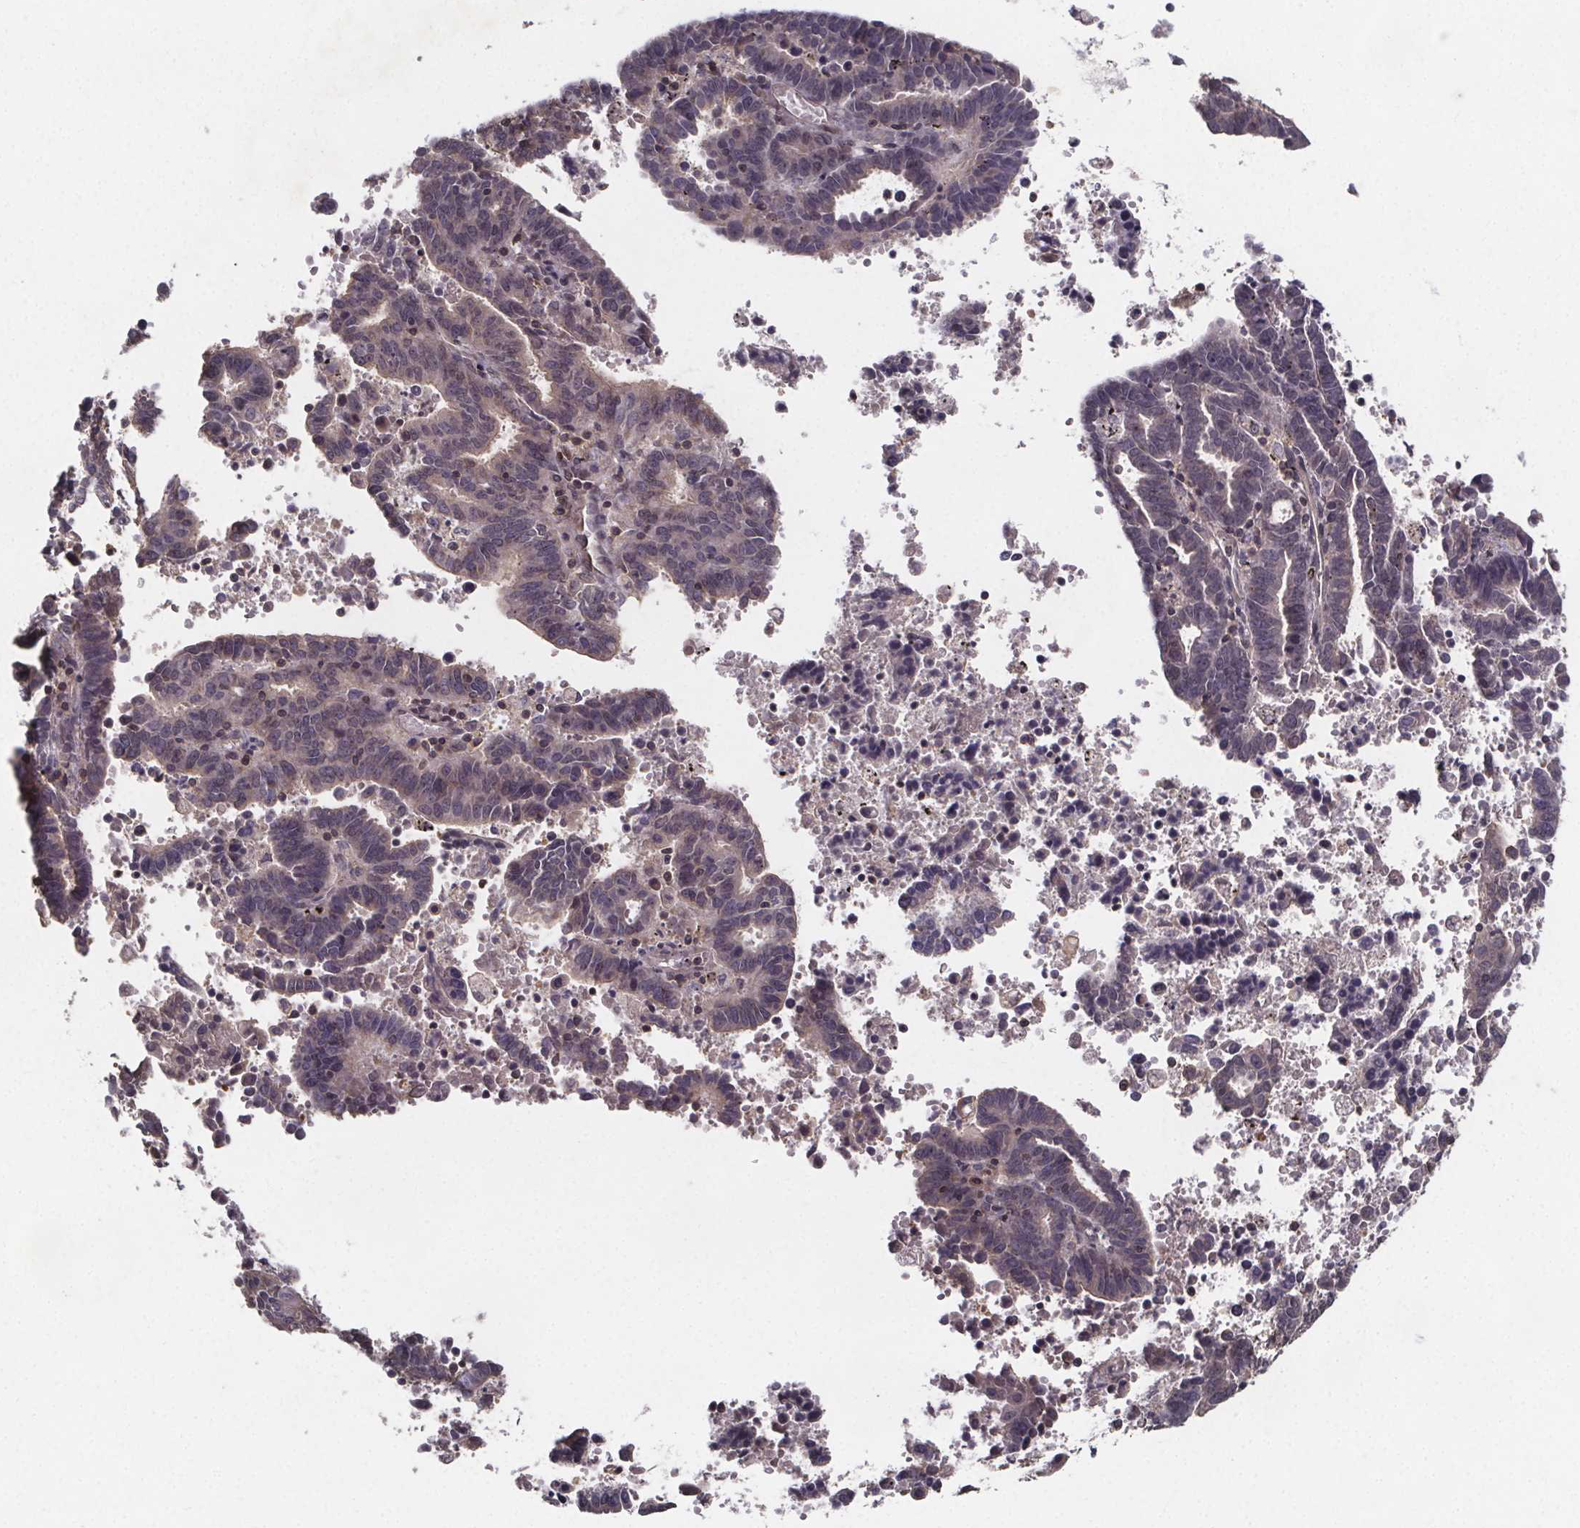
{"staining": {"intensity": "negative", "quantity": "none", "location": "none"}, "tissue": "endometrial cancer", "cell_type": "Tumor cells", "image_type": "cancer", "snomed": [{"axis": "morphology", "description": "Adenocarcinoma, NOS"}, {"axis": "topography", "description": "Uterus"}], "caption": "An image of endometrial adenocarcinoma stained for a protein demonstrates no brown staining in tumor cells. (Stains: DAB immunohistochemistry (IHC) with hematoxylin counter stain, Microscopy: brightfield microscopy at high magnification).", "gene": "PIERCE2", "patient": {"sex": "female", "age": 83}}